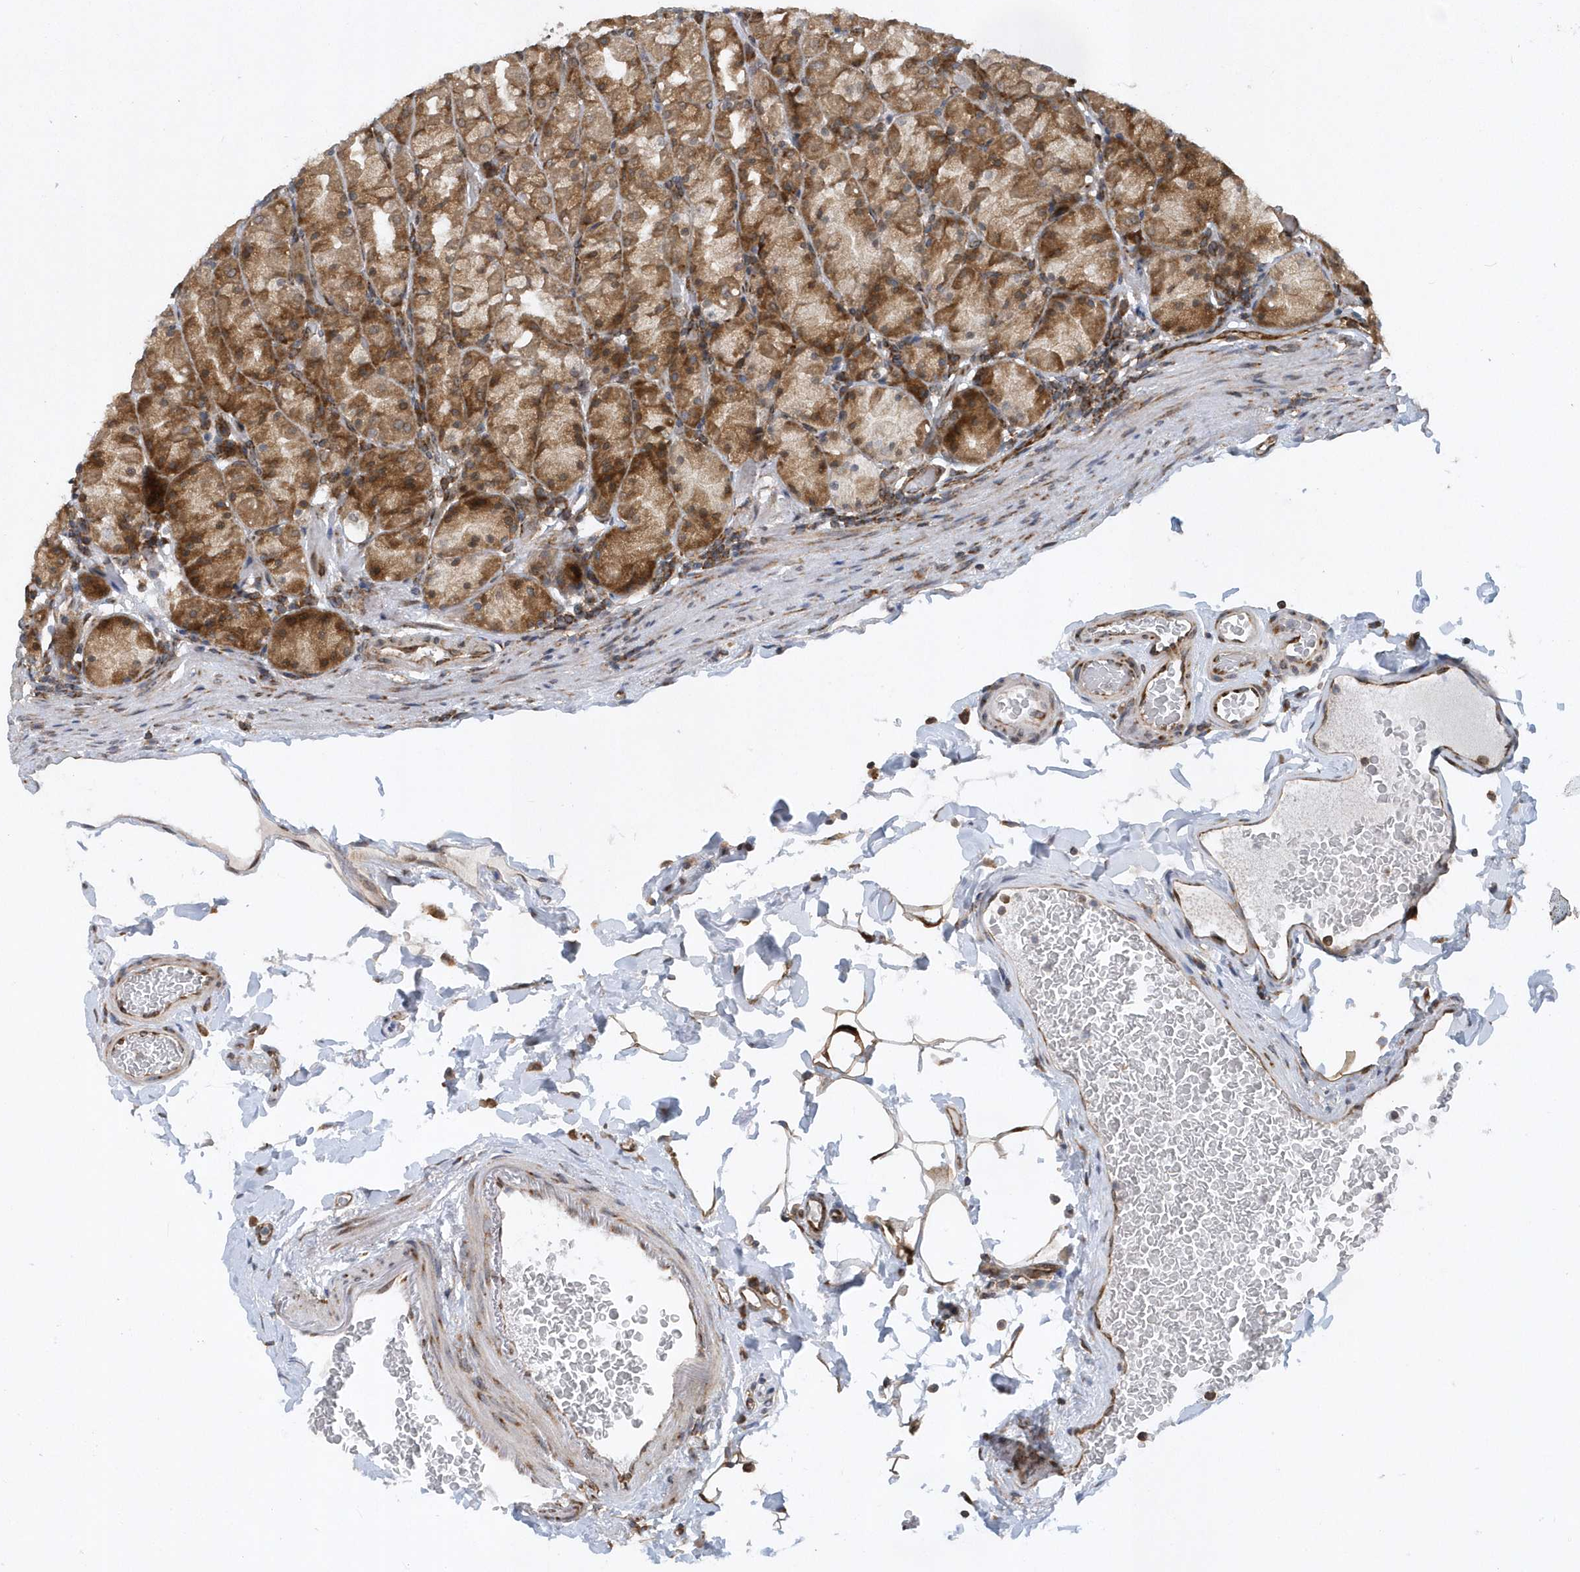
{"staining": {"intensity": "strong", "quantity": ">75%", "location": "cytoplasmic/membranous"}, "tissue": "stomach", "cell_type": "Glandular cells", "image_type": "normal", "snomed": [{"axis": "morphology", "description": "Normal tissue, NOS"}, {"axis": "topography", "description": "Stomach, upper"}], "caption": "Immunohistochemistry (IHC) histopathology image of benign stomach: stomach stained using IHC exhibits high levels of strong protein expression localized specifically in the cytoplasmic/membranous of glandular cells, appearing as a cytoplasmic/membranous brown color.", "gene": "PHF1", "patient": {"sex": "male", "age": 68}}